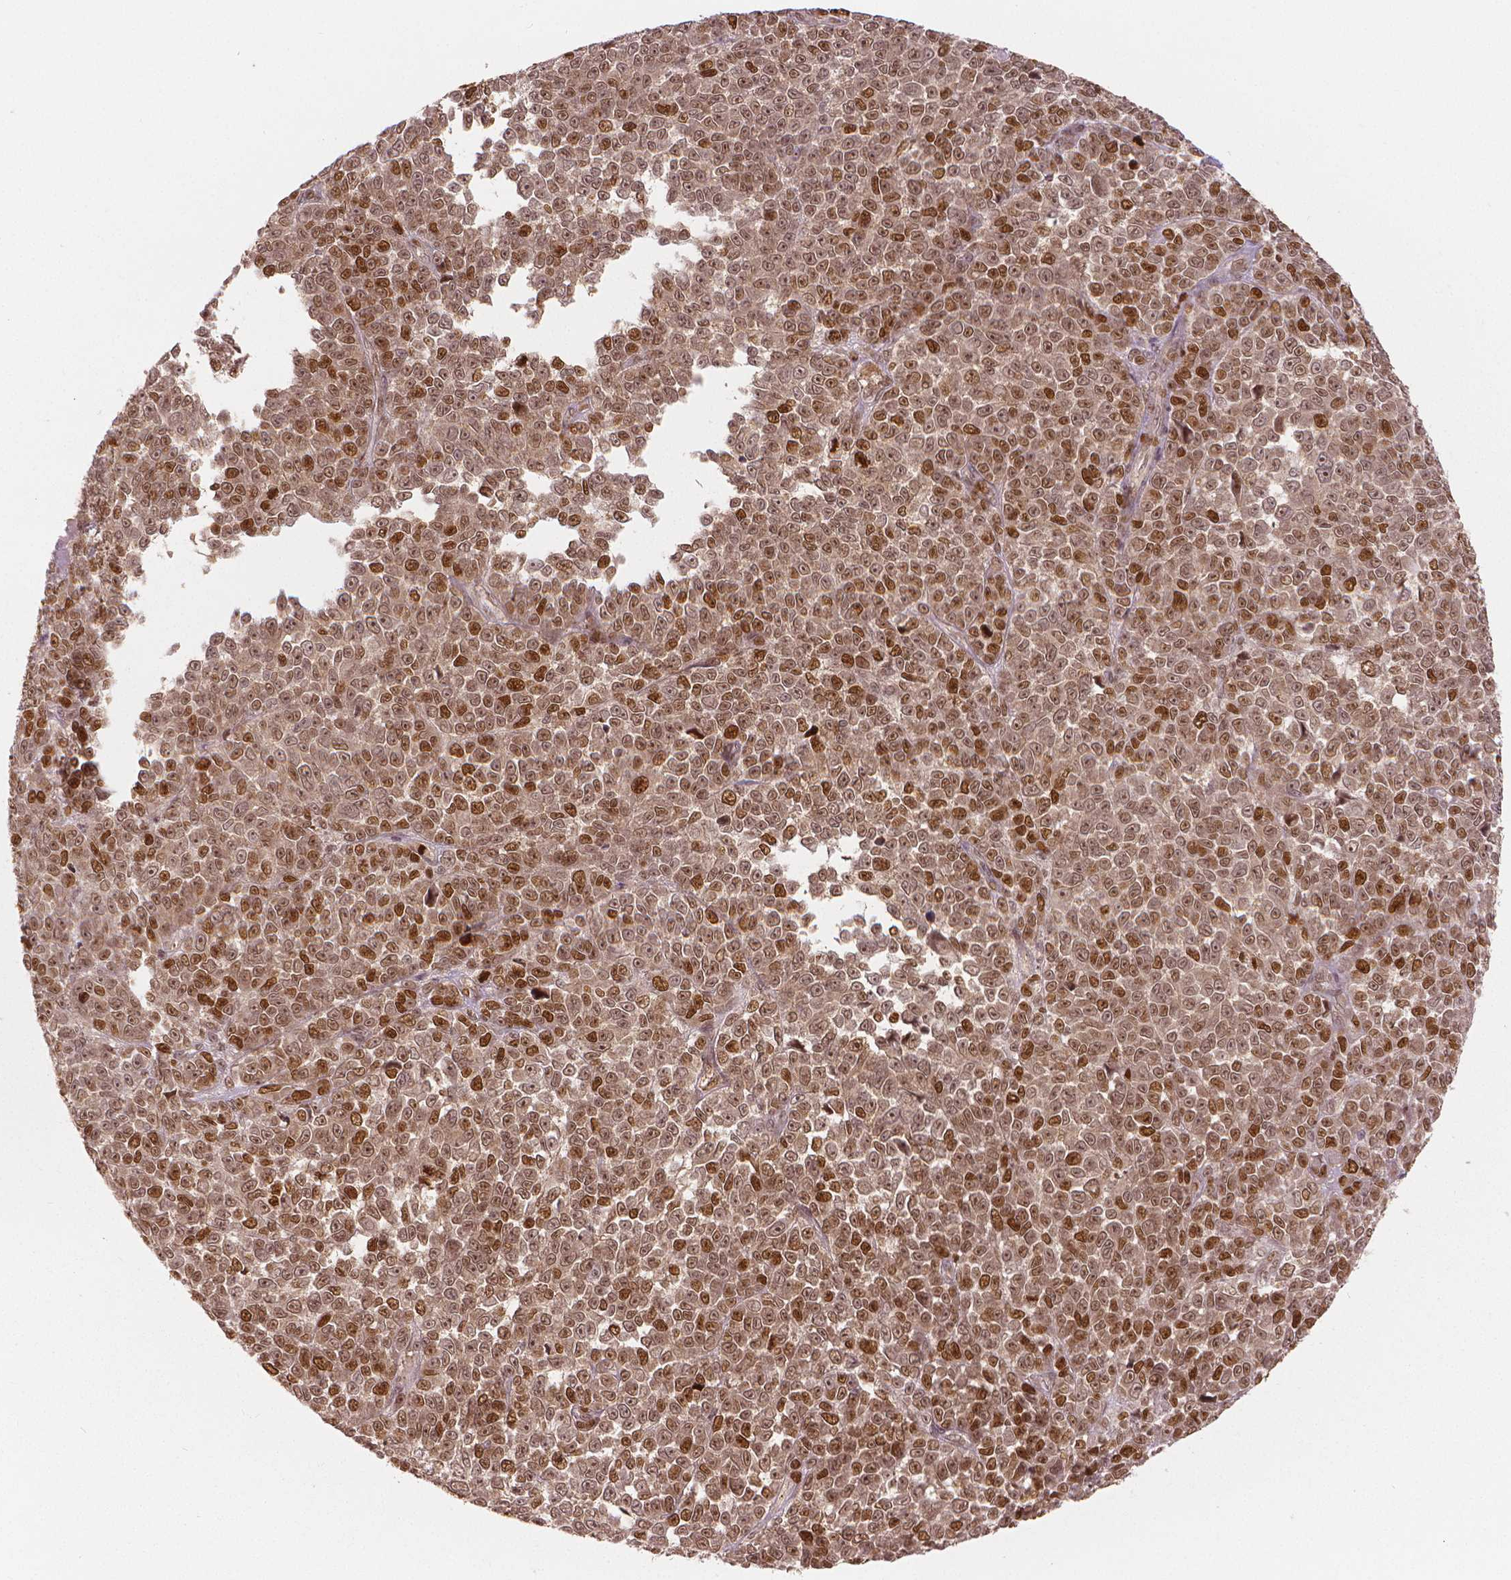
{"staining": {"intensity": "moderate", "quantity": ">75%", "location": "nuclear"}, "tissue": "melanoma", "cell_type": "Tumor cells", "image_type": "cancer", "snomed": [{"axis": "morphology", "description": "Malignant melanoma, NOS"}, {"axis": "topography", "description": "Skin"}], "caption": "Melanoma stained for a protein (brown) shows moderate nuclear positive expression in approximately >75% of tumor cells.", "gene": "NSD2", "patient": {"sex": "female", "age": 95}}